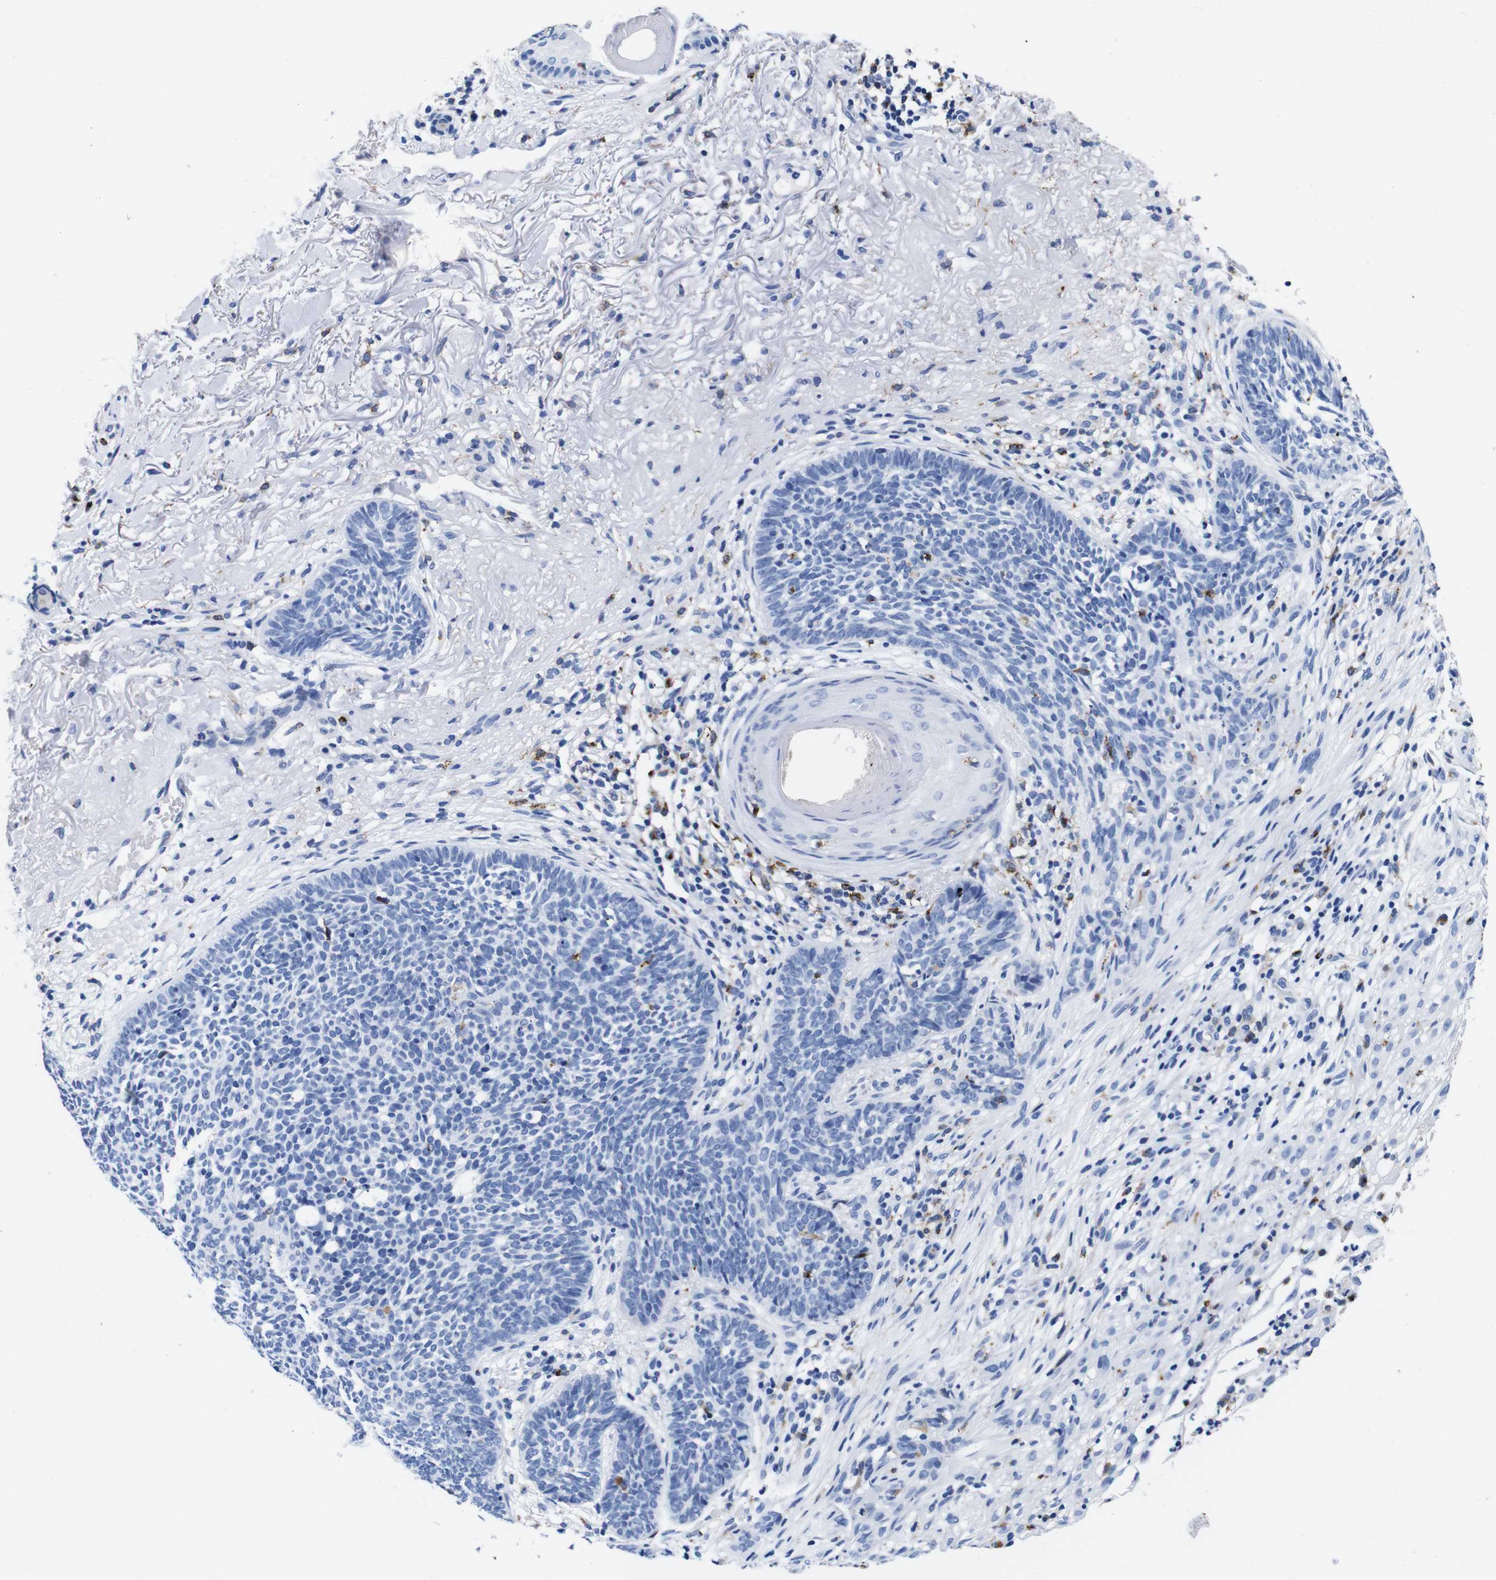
{"staining": {"intensity": "negative", "quantity": "none", "location": "none"}, "tissue": "skin cancer", "cell_type": "Tumor cells", "image_type": "cancer", "snomed": [{"axis": "morphology", "description": "Basal cell carcinoma"}, {"axis": "topography", "description": "Skin"}], "caption": "Human basal cell carcinoma (skin) stained for a protein using IHC shows no expression in tumor cells.", "gene": "HLA-DMB", "patient": {"sex": "female", "age": 70}}